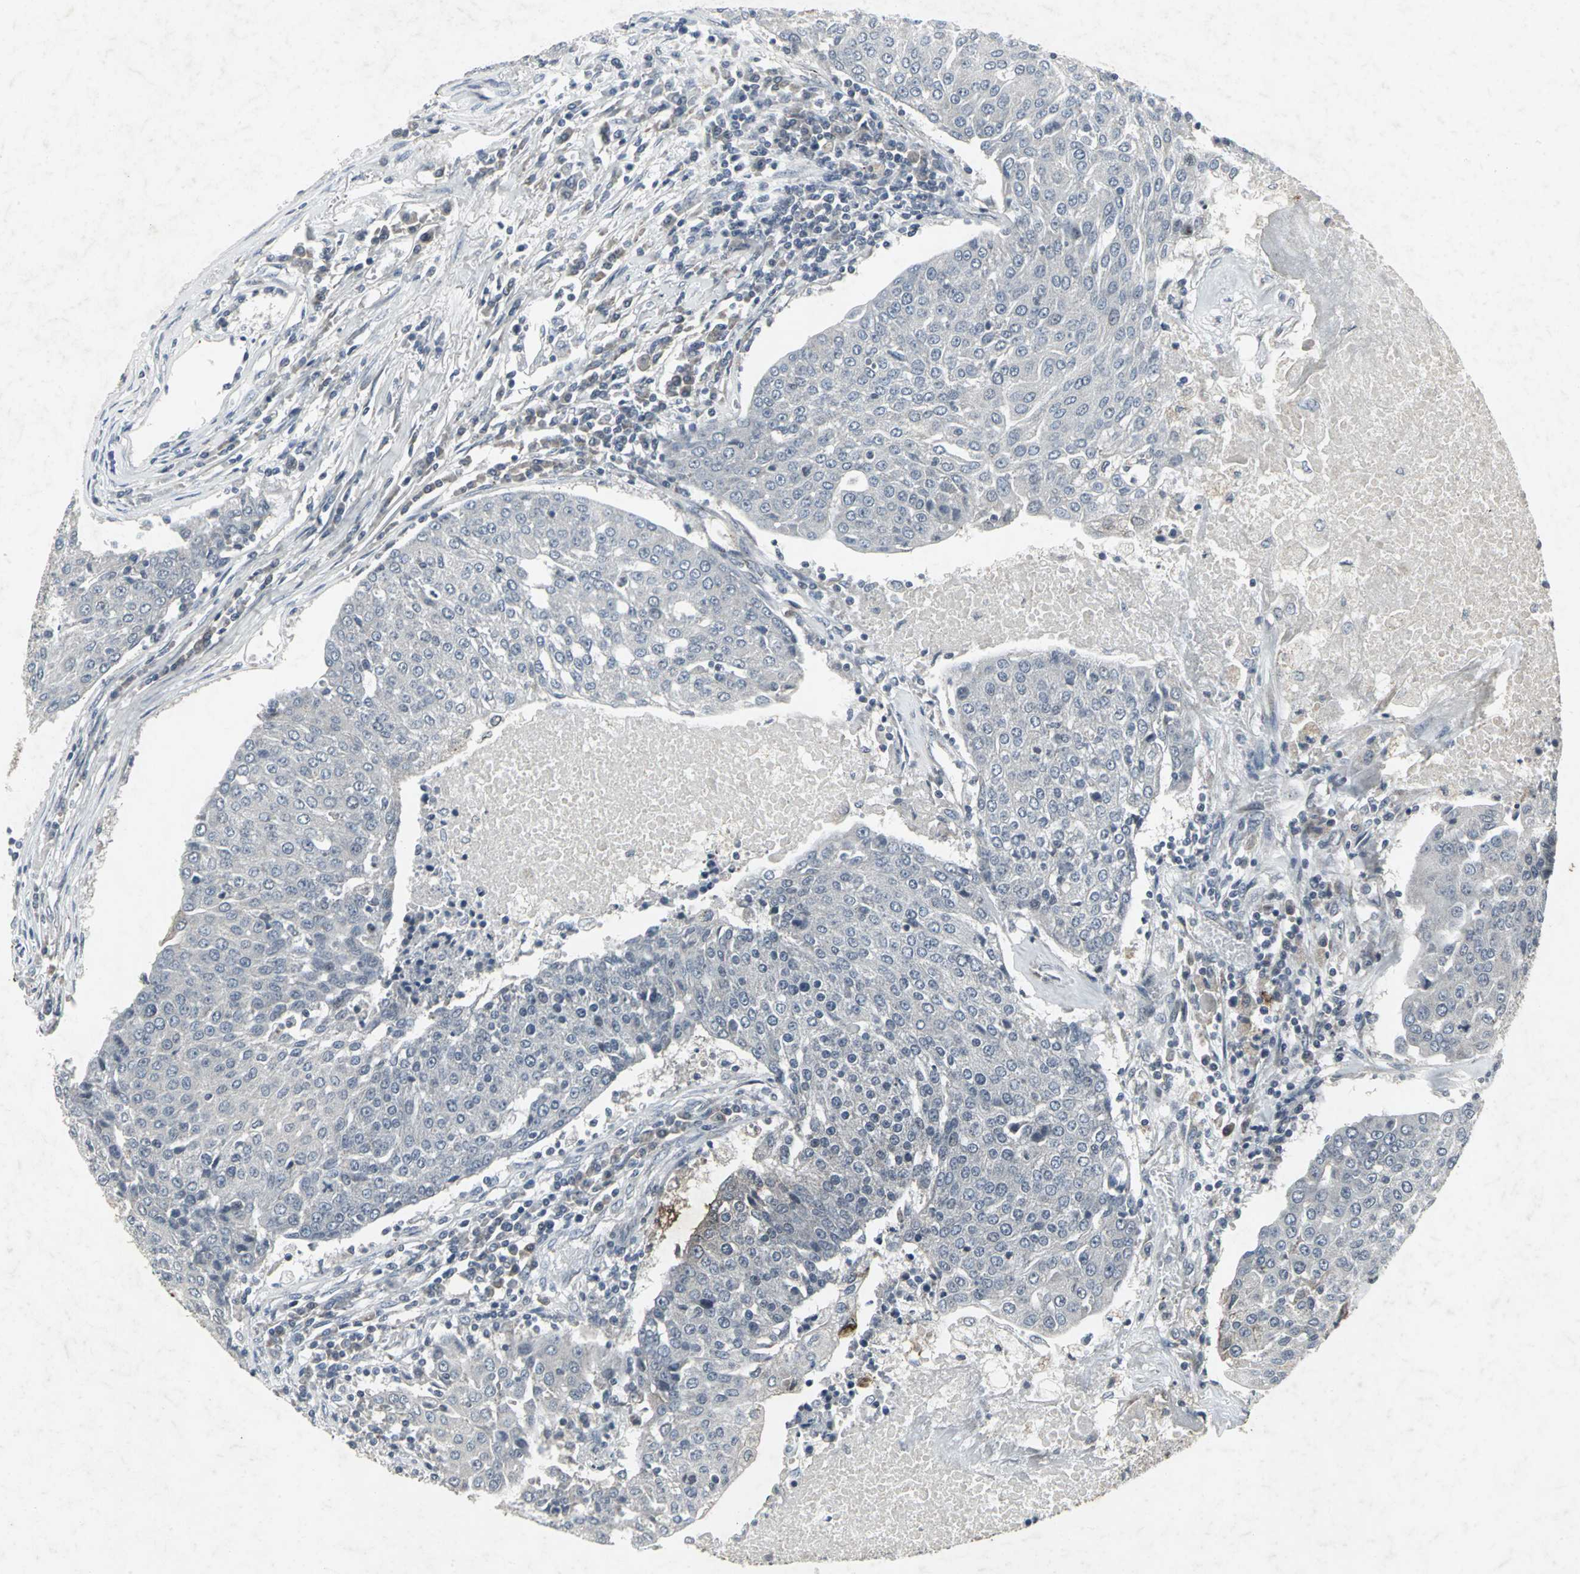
{"staining": {"intensity": "negative", "quantity": "none", "location": "none"}, "tissue": "urothelial cancer", "cell_type": "Tumor cells", "image_type": "cancer", "snomed": [{"axis": "morphology", "description": "Urothelial carcinoma, High grade"}, {"axis": "topography", "description": "Urinary bladder"}], "caption": "Immunohistochemistry of high-grade urothelial carcinoma reveals no expression in tumor cells.", "gene": "BMP4", "patient": {"sex": "female", "age": 85}}